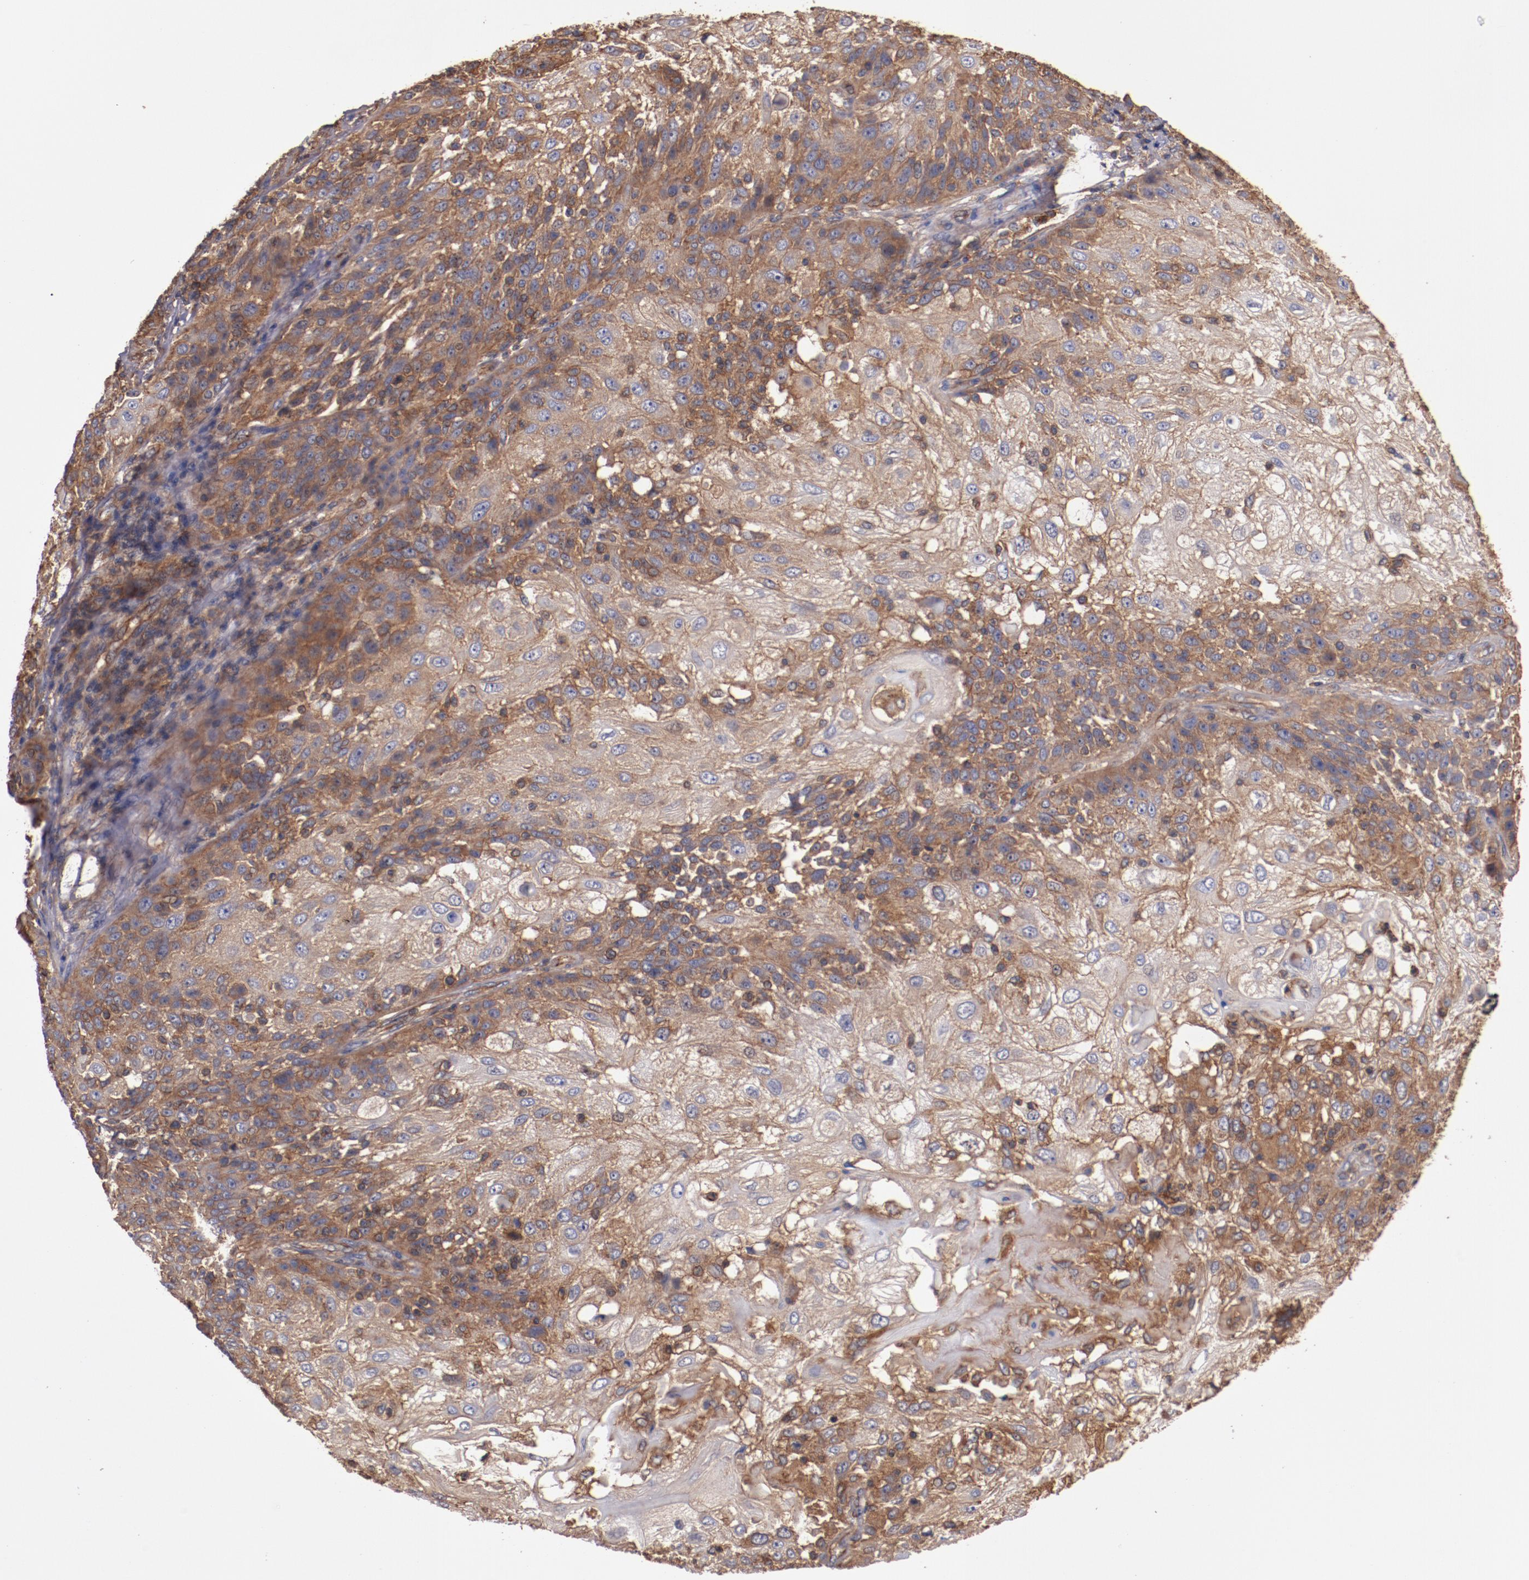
{"staining": {"intensity": "strong", "quantity": ">75%", "location": "cytoplasmic/membranous"}, "tissue": "skin cancer", "cell_type": "Tumor cells", "image_type": "cancer", "snomed": [{"axis": "morphology", "description": "Normal tissue, NOS"}, {"axis": "morphology", "description": "Squamous cell carcinoma, NOS"}, {"axis": "topography", "description": "Skin"}], "caption": "Immunohistochemical staining of human squamous cell carcinoma (skin) shows high levels of strong cytoplasmic/membranous expression in about >75% of tumor cells.", "gene": "TMOD3", "patient": {"sex": "female", "age": 83}}